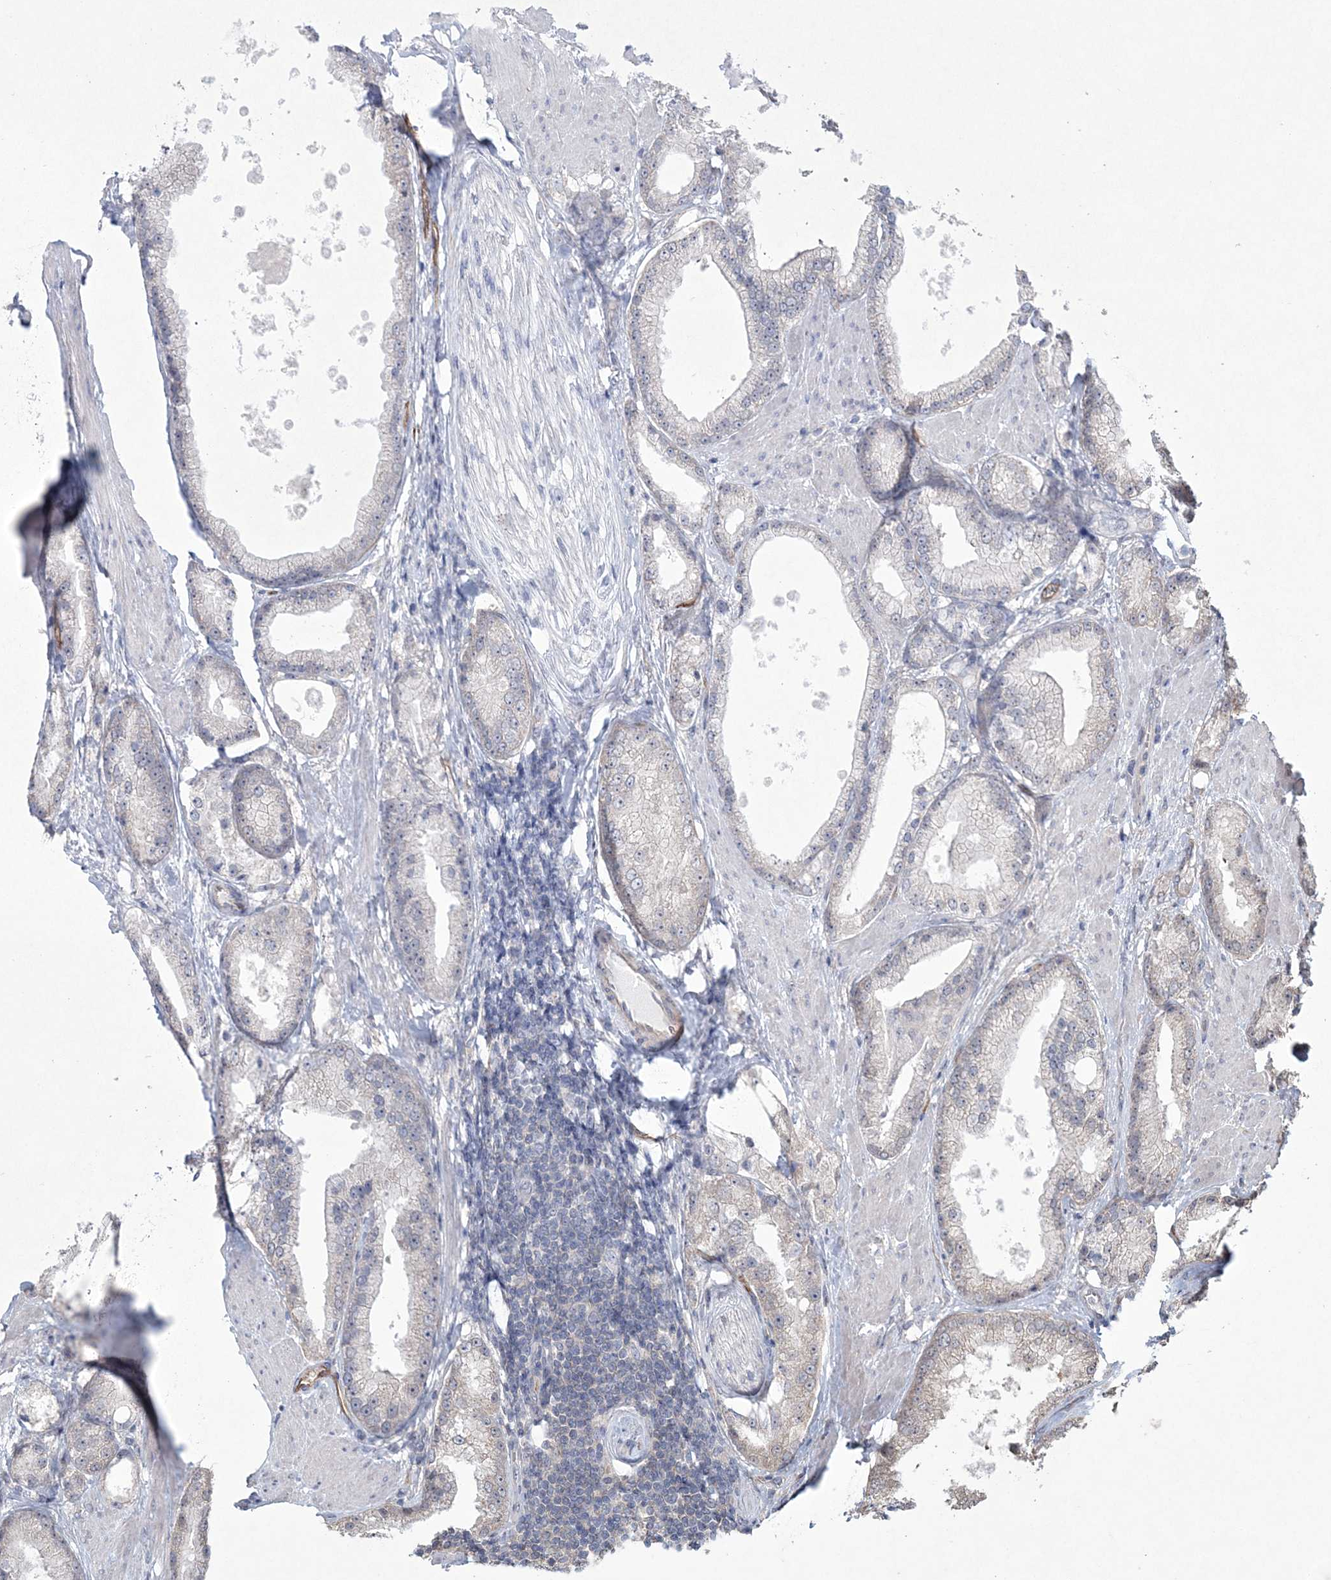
{"staining": {"intensity": "negative", "quantity": "none", "location": "none"}, "tissue": "prostate cancer", "cell_type": "Tumor cells", "image_type": "cancer", "snomed": [{"axis": "morphology", "description": "Adenocarcinoma, Low grade"}, {"axis": "topography", "description": "Prostate"}], "caption": "Tumor cells are negative for protein expression in human prostate cancer (low-grade adenocarcinoma).", "gene": "DPCD", "patient": {"sex": "male", "age": 67}}